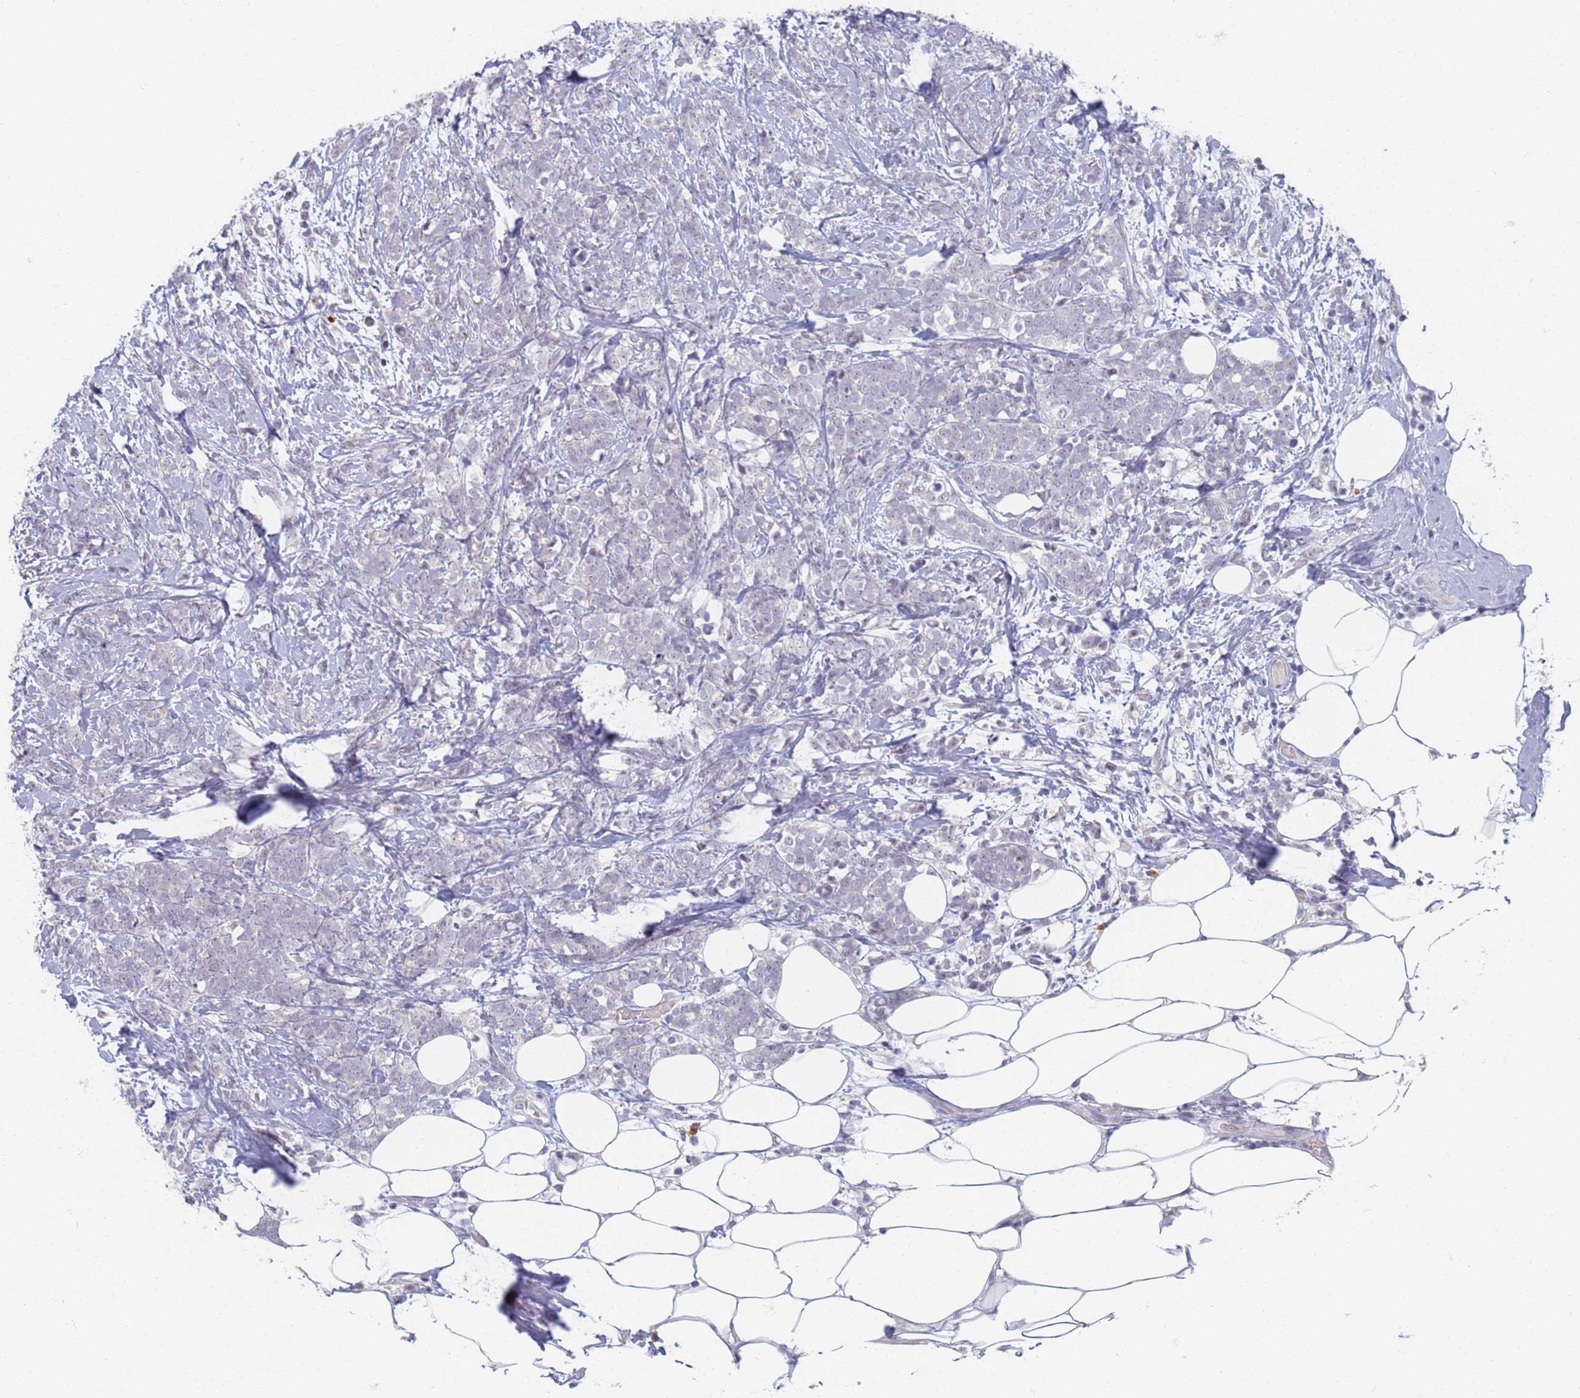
{"staining": {"intensity": "negative", "quantity": "none", "location": "none"}, "tissue": "breast cancer", "cell_type": "Tumor cells", "image_type": "cancer", "snomed": [{"axis": "morphology", "description": "Lobular carcinoma"}, {"axis": "topography", "description": "Breast"}], "caption": "Immunohistochemical staining of breast lobular carcinoma exhibits no significant staining in tumor cells. The staining was performed using DAB to visualize the protein expression in brown, while the nuclei were stained in blue with hematoxylin (Magnification: 20x).", "gene": "SLC38A9", "patient": {"sex": "female", "age": 58}}